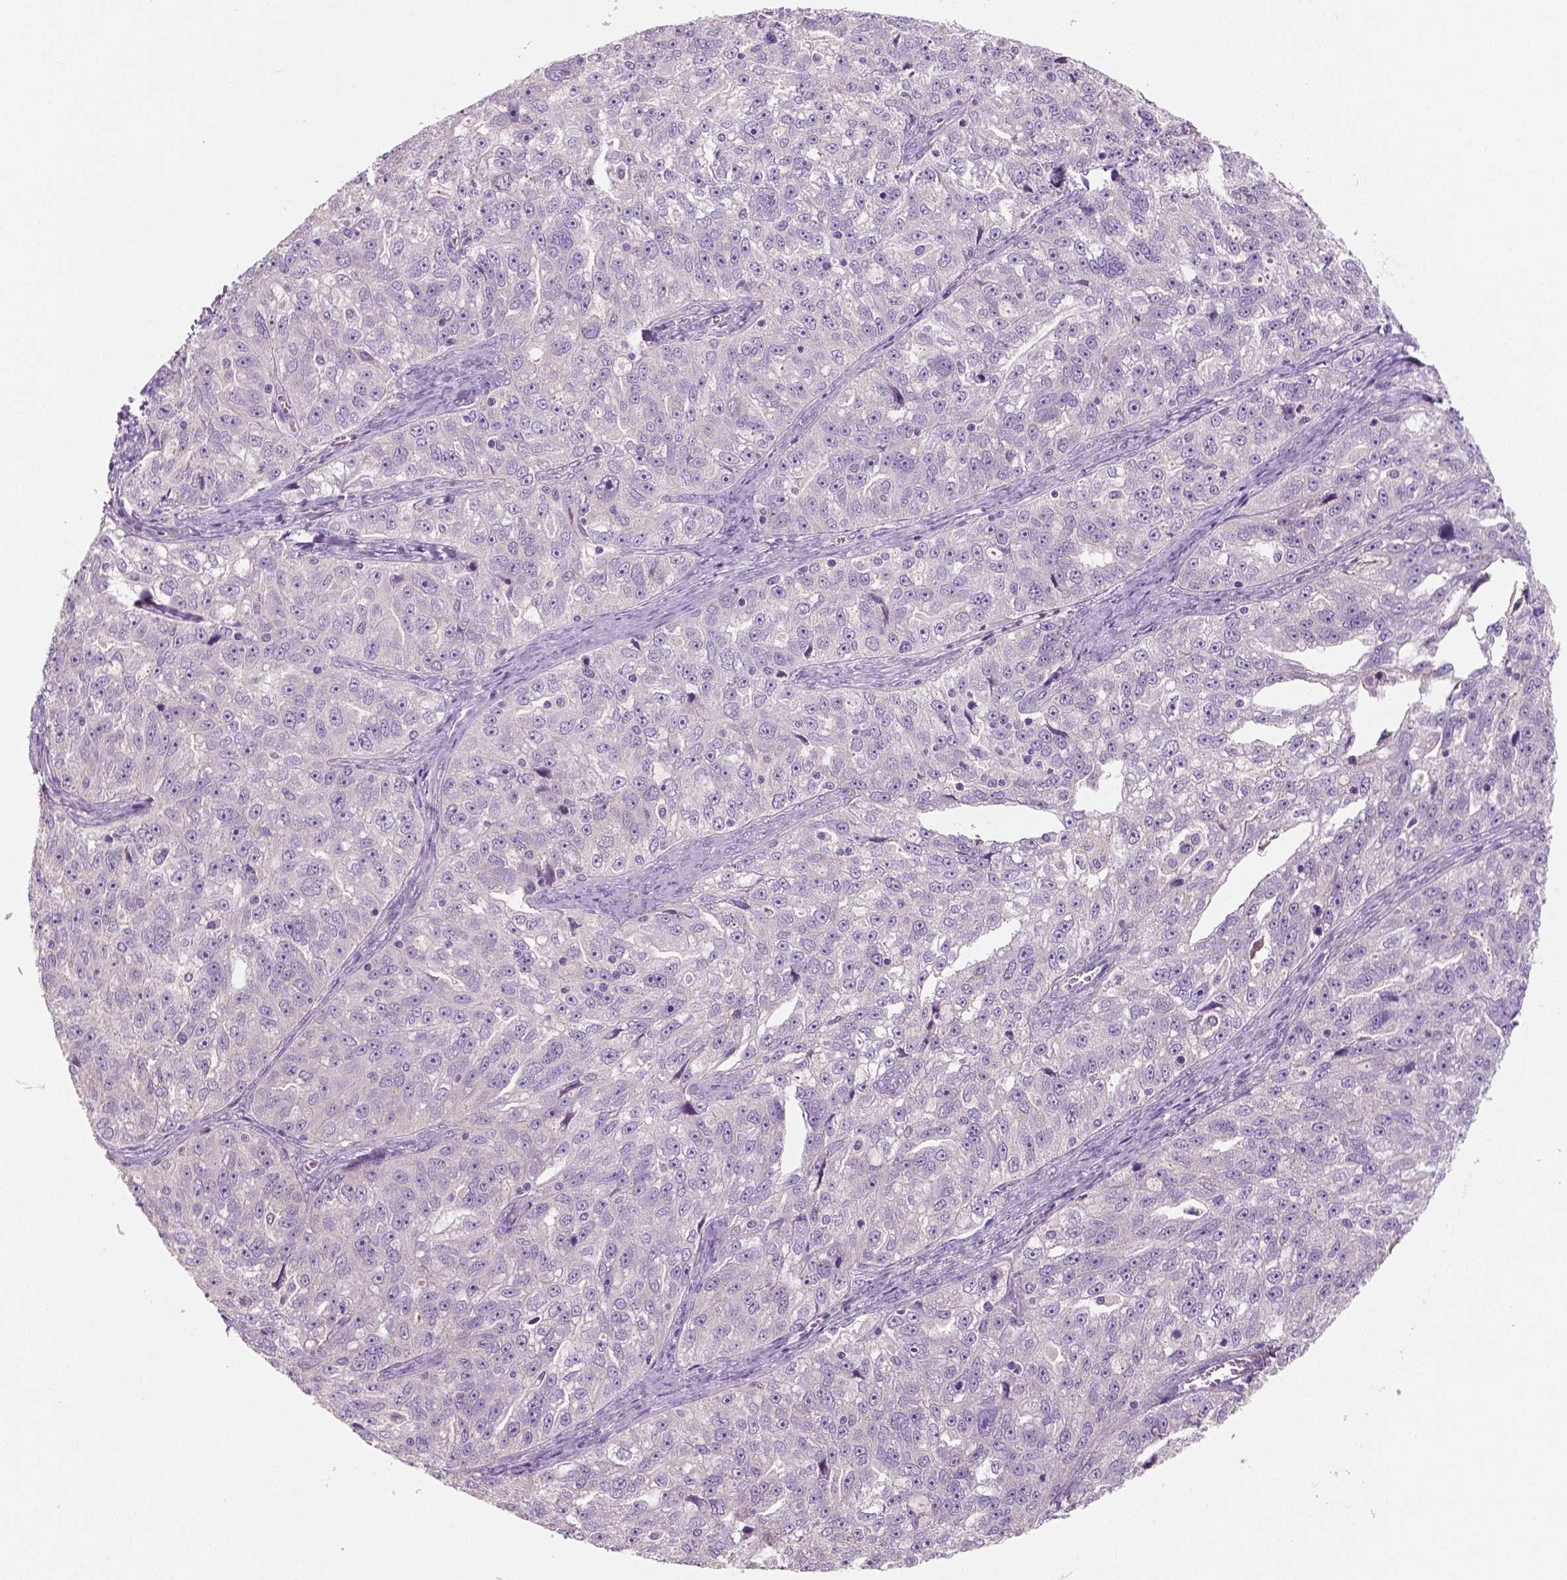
{"staining": {"intensity": "negative", "quantity": "none", "location": "none"}, "tissue": "ovarian cancer", "cell_type": "Tumor cells", "image_type": "cancer", "snomed": [{"axis": "morphology", "description": "Cystadenocarcinoma, serous, NOS"}, {"axis": "topography", "description": "Ovary"}], "caption": "This image is of ovarian cancer (serous cystadenocarcinoma) stained with immunohistochemistry to label a protein in brown with the nuclei are counter-stained blue. There is no expression in tumor cells. Nuclei are stained in blue.", "gene": "LSM14B", "patient": {"sex": "female", "age": 51}}